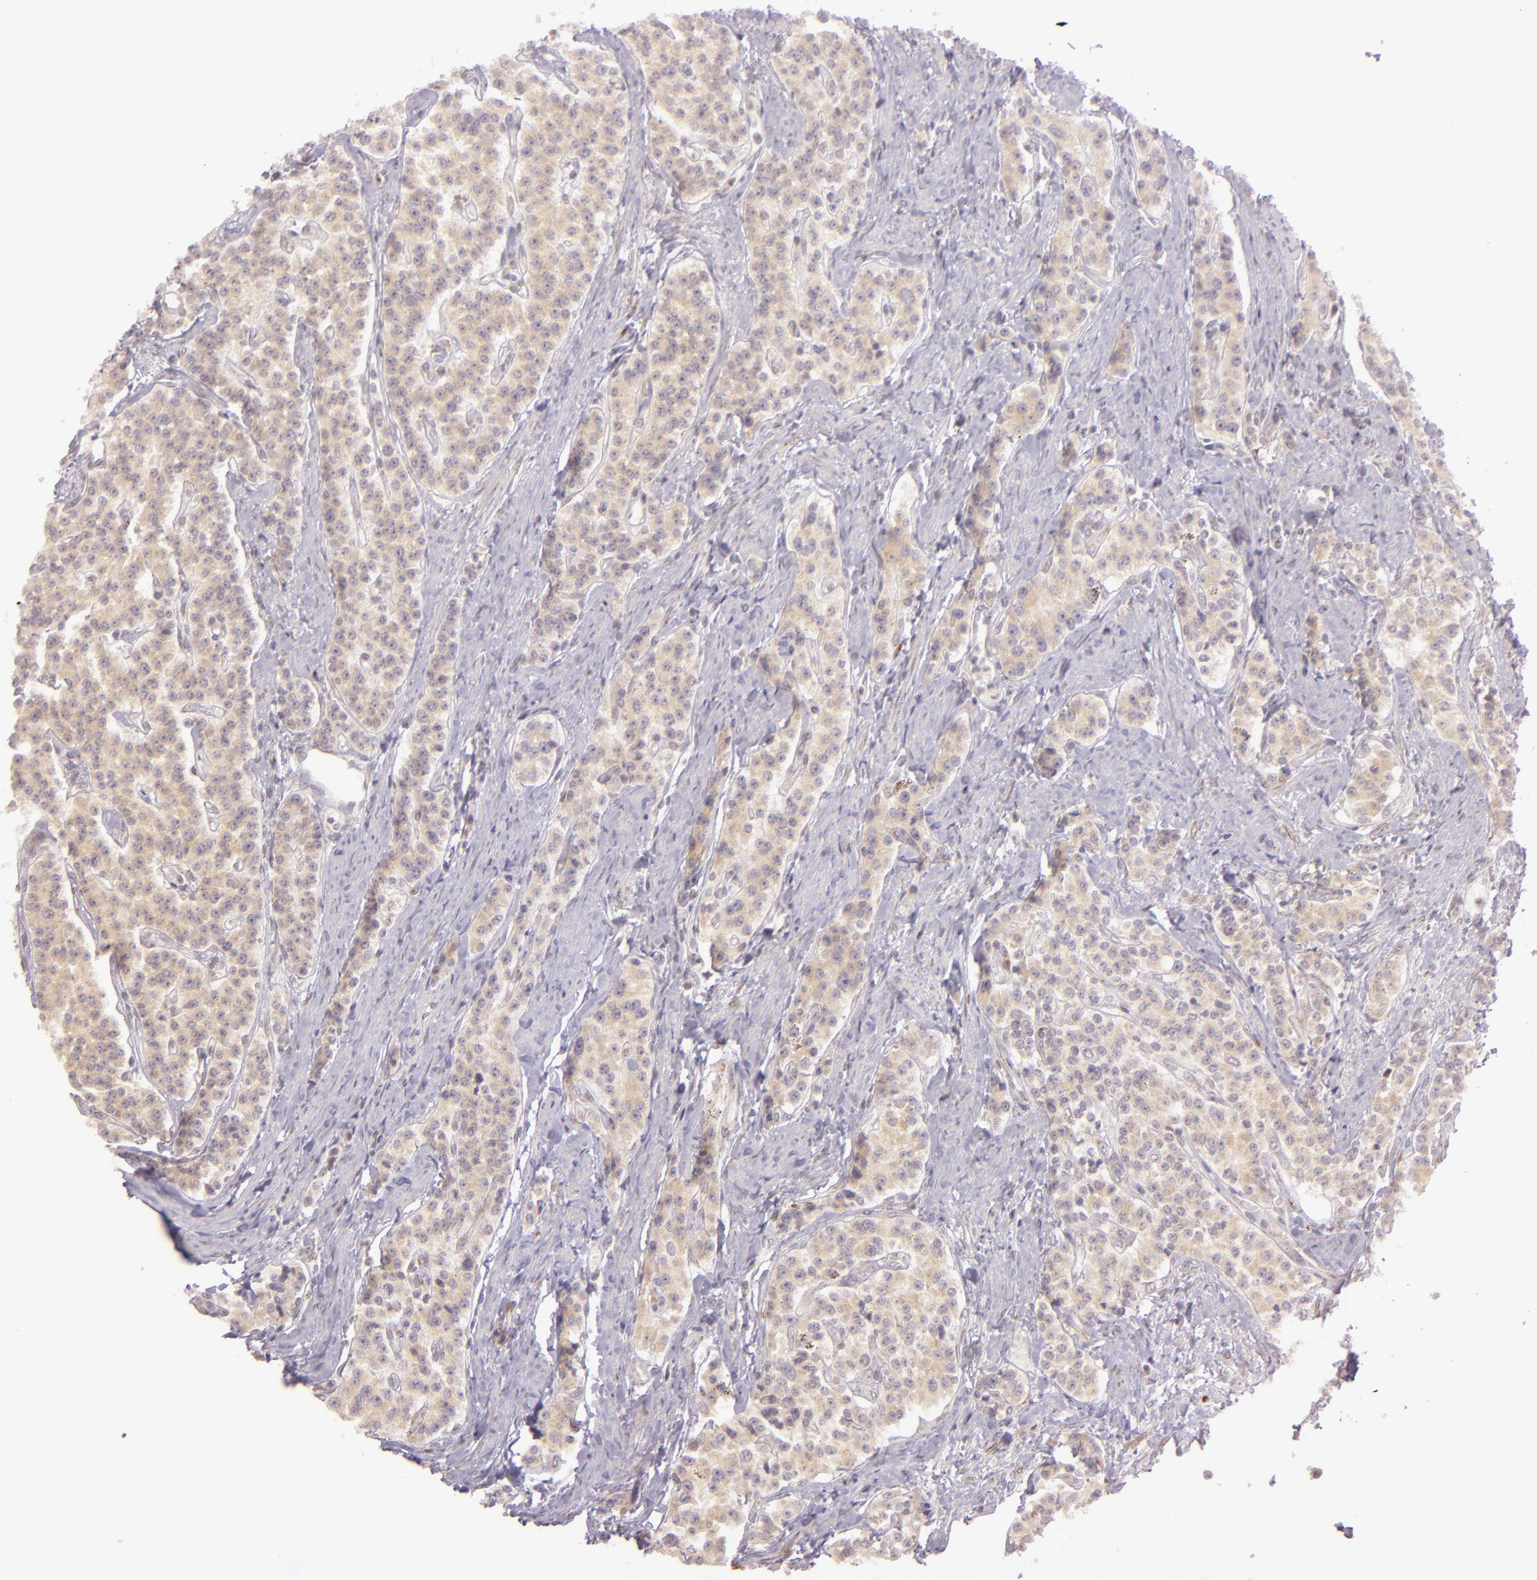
{"staining": {"intensity": "moderate", "quantity": ">75%", "location": "cytoplasmic/membranous"}, "tissue": "carcinoid", "cell_type": "Tumor cells", "image_type": "cancer", "snomed": [{"axis": "morphology", "description": "Carcinoid, malignant, NOS"}, {"axis": "topography", "description": "Stomach"}], "caption": "Moderate cytoplasmic/membranous staining is present in about >75% of tumor cells in carcinoid. (DAB IHC with brightfield microscopy, high magnification).", "gene": "LGMN", "patient": {"sex": "female", "age": 76}}